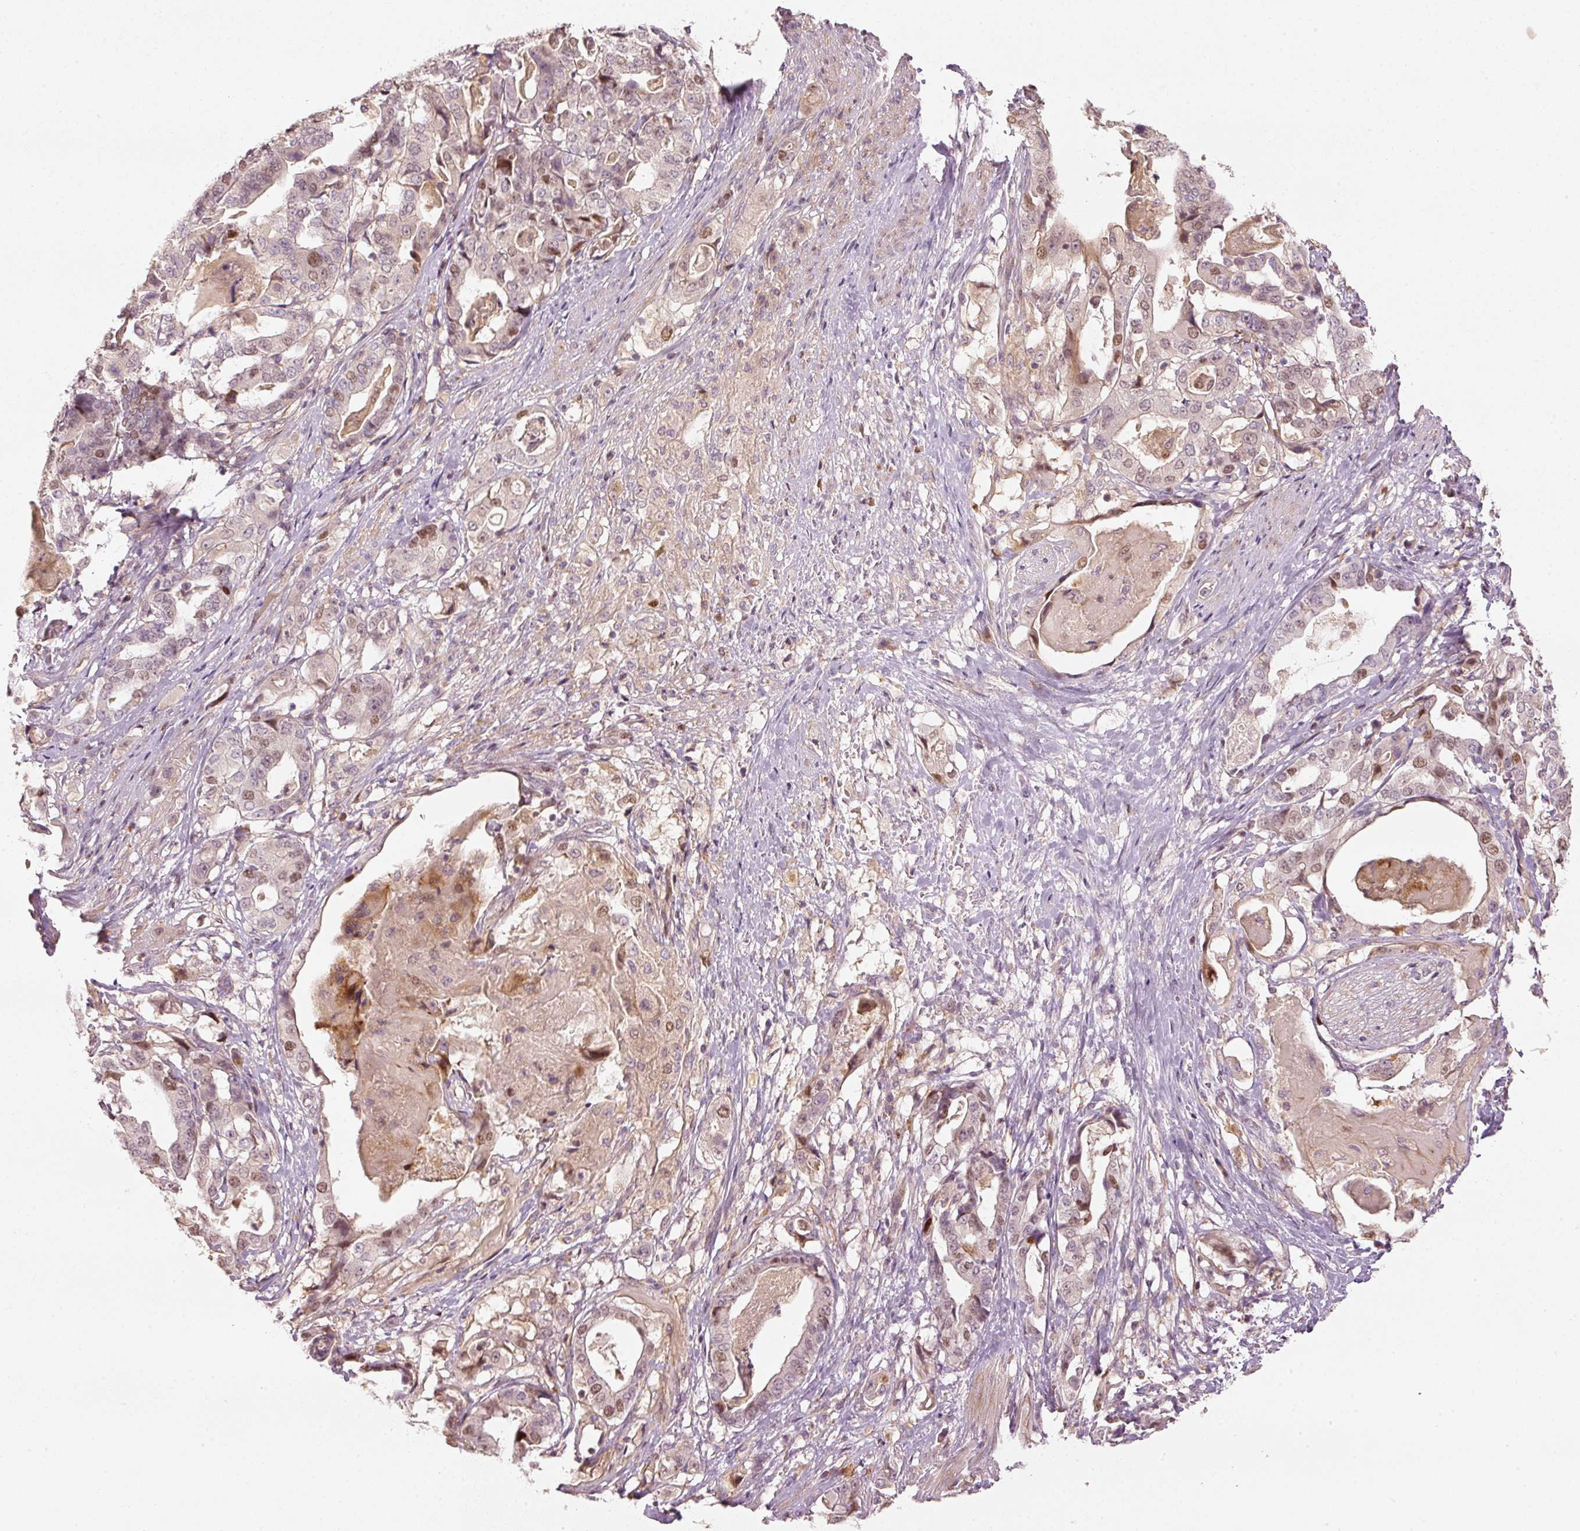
{"staining": {"intensity": "moderate", "quantity": "<25%", "location": "nuclear"}, "tissue": "stomach cancer", "cell_type": "Tumor cells", "image_type": "cancer", "snomed": [{"axis": "morphology", "description": "Adenocarcinoma, NOS"}, {"axis": "topography", "description": "Stomach"}], "caption": "An image of adenocarcinoma (stomach) stained for a protein displays moderate nuclear brown staining in tumor cells.", "gene": "TREX2", "patient": {"sex": "male", "age": 48}}